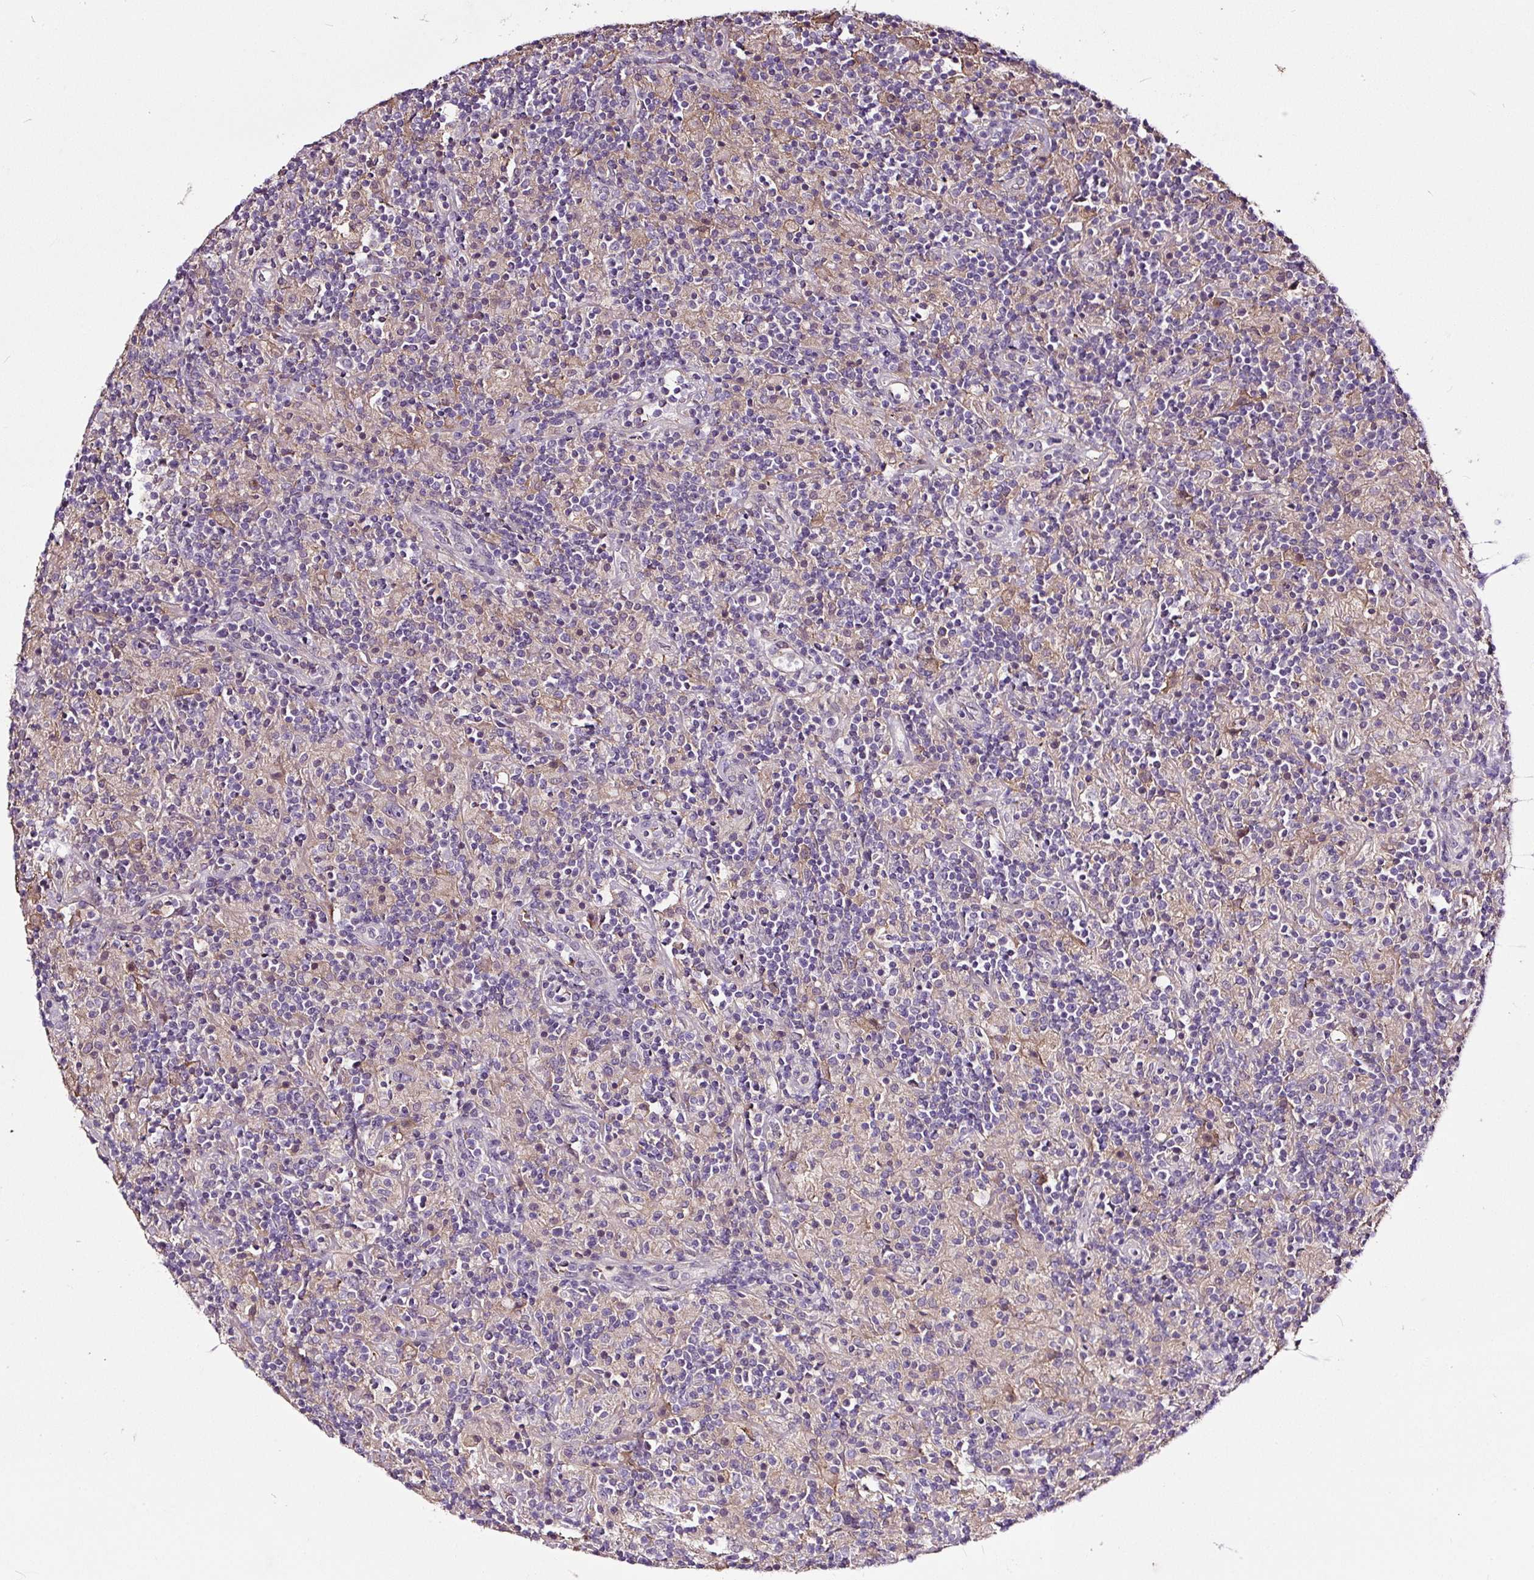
{"staining": {"intensity": "negative", "quantity": "none", "location": "none"}, "tissue": "lymphoma", "cell_type": "Tumor cells", "image_type": "cancer", "snomed": [{"axis": "morphology", "description": "Hodgkin's disease, NOS"}, {"axis": "topography", "description": "Lymph node"}], "caption": "Tumor cells are negative for brown protein staining in lymphoma.", "gene": "LRRC24", "patient": {"sex": "male", "age": 70}}